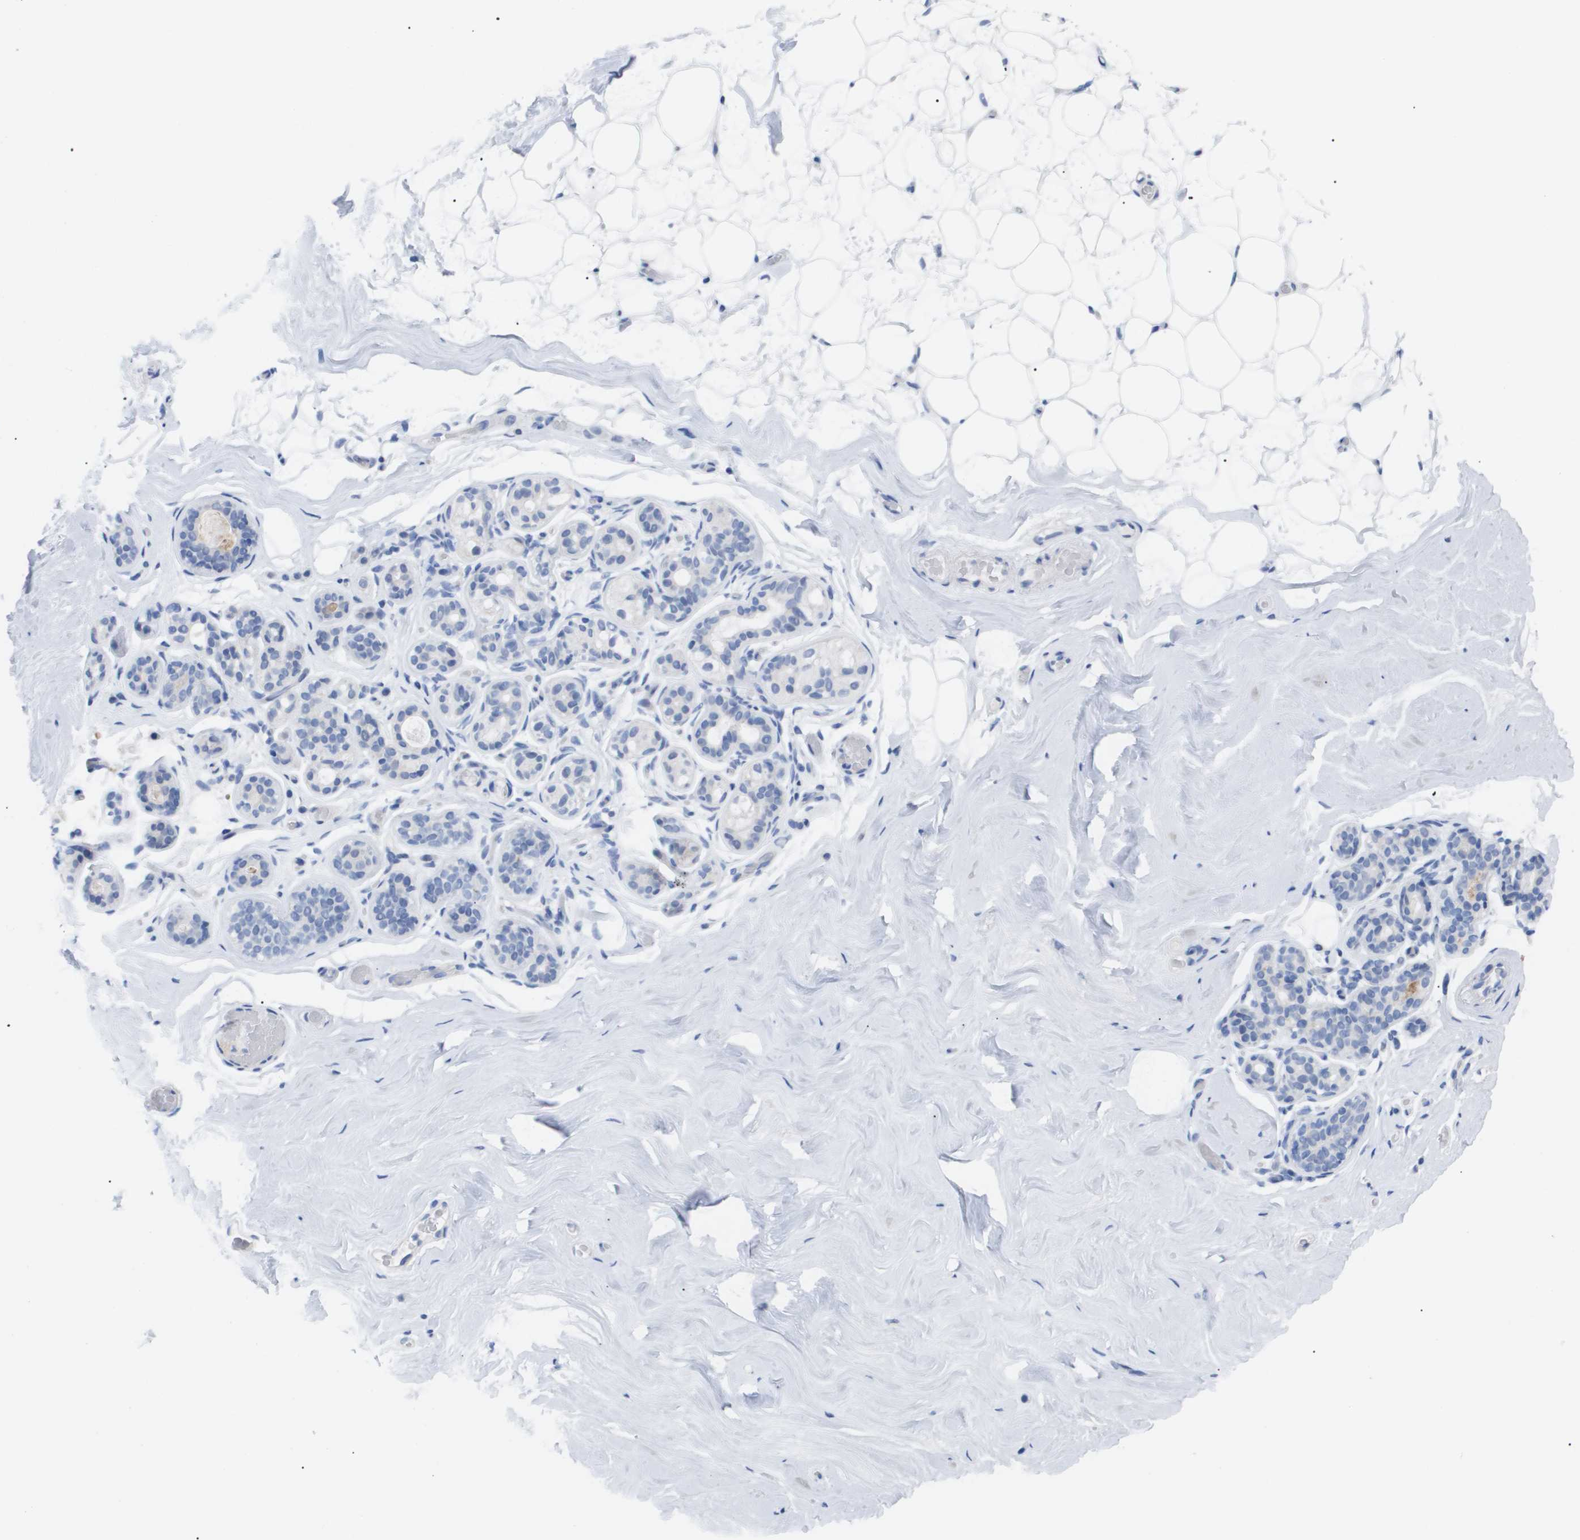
{"staining": {"intensity": "negative", "quantity": "none", "location": "none"}, "tissue": "breast", "cell_type": "Adipocytes", "image_type": "normal", "snomed": [{"axis": "morphology", "description": "Normal tissue, NOS"}, {"axis": "topography", "description": "Breast"}], "caption": "Immunohistochemical staining of unremarkable human breast displays no significant expression in adipocytes. (DAB immunohistochemistry with hematoxylin counter stain).", "gene": "CAV3", "patient": {"sex": "female", "age": 75}}